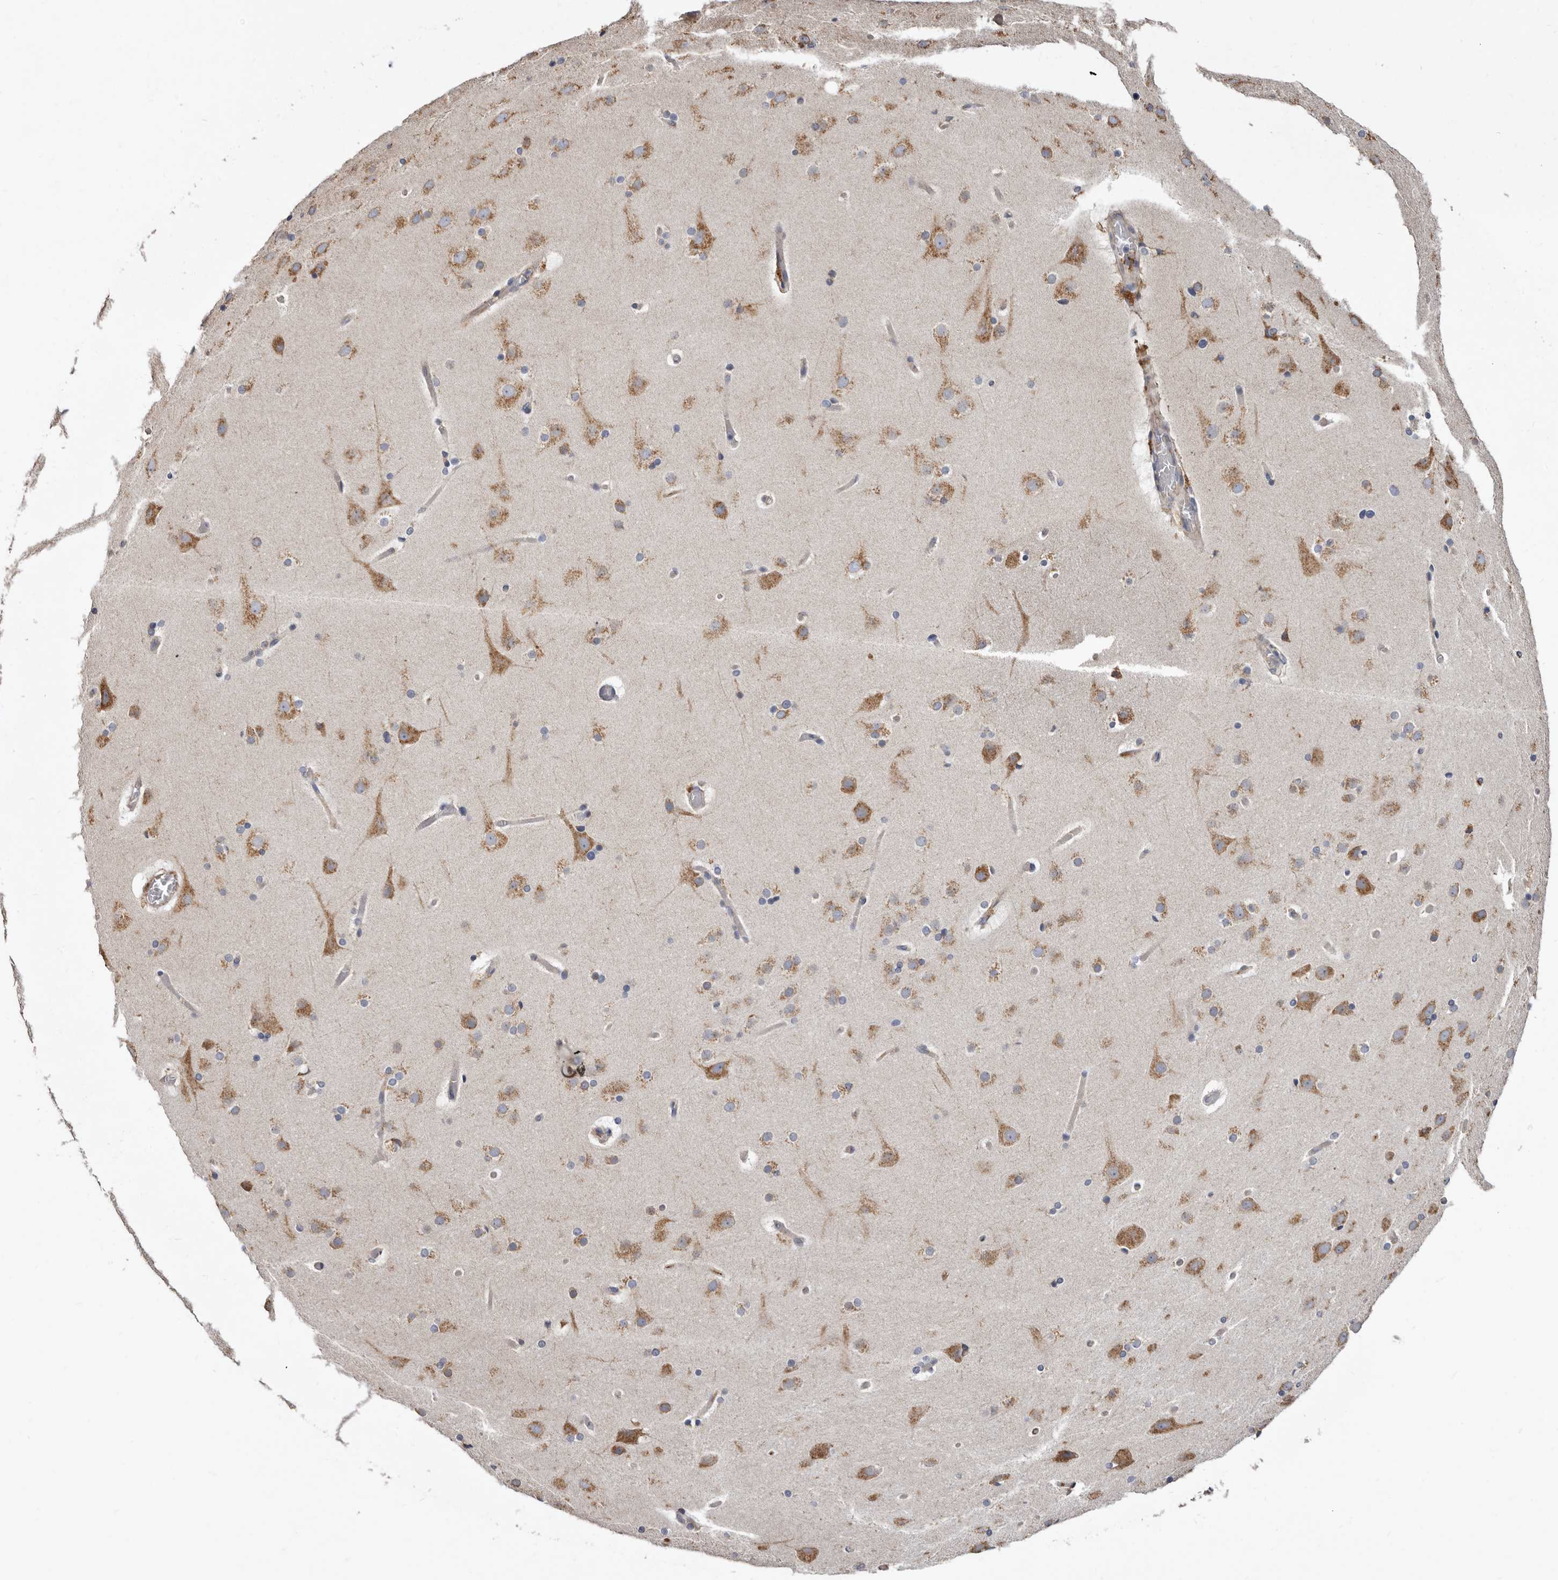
{"staining": {"intensity": "negative", "quantity": "none", "location": "none"}, "tissue": "cerebral cortex", "cell_type": "Endothelial cells", "image_type": "normal", "snomed": [{"axis": "morphology", "description": "Normal tissue, NOS"}, {"axis": "topography", "description": "Cerebral cortex"}], "caption": "IHC of benign human cerebral cortex demonstrates no expression in endothelial cells. (Brightfield microscopy of DAB (3,3'-diaminobenzidine) immunohistochemistry (IHC) at high magnification).", "gene": "ASIC5", "patient": {"sex": "male", "age": 57}}